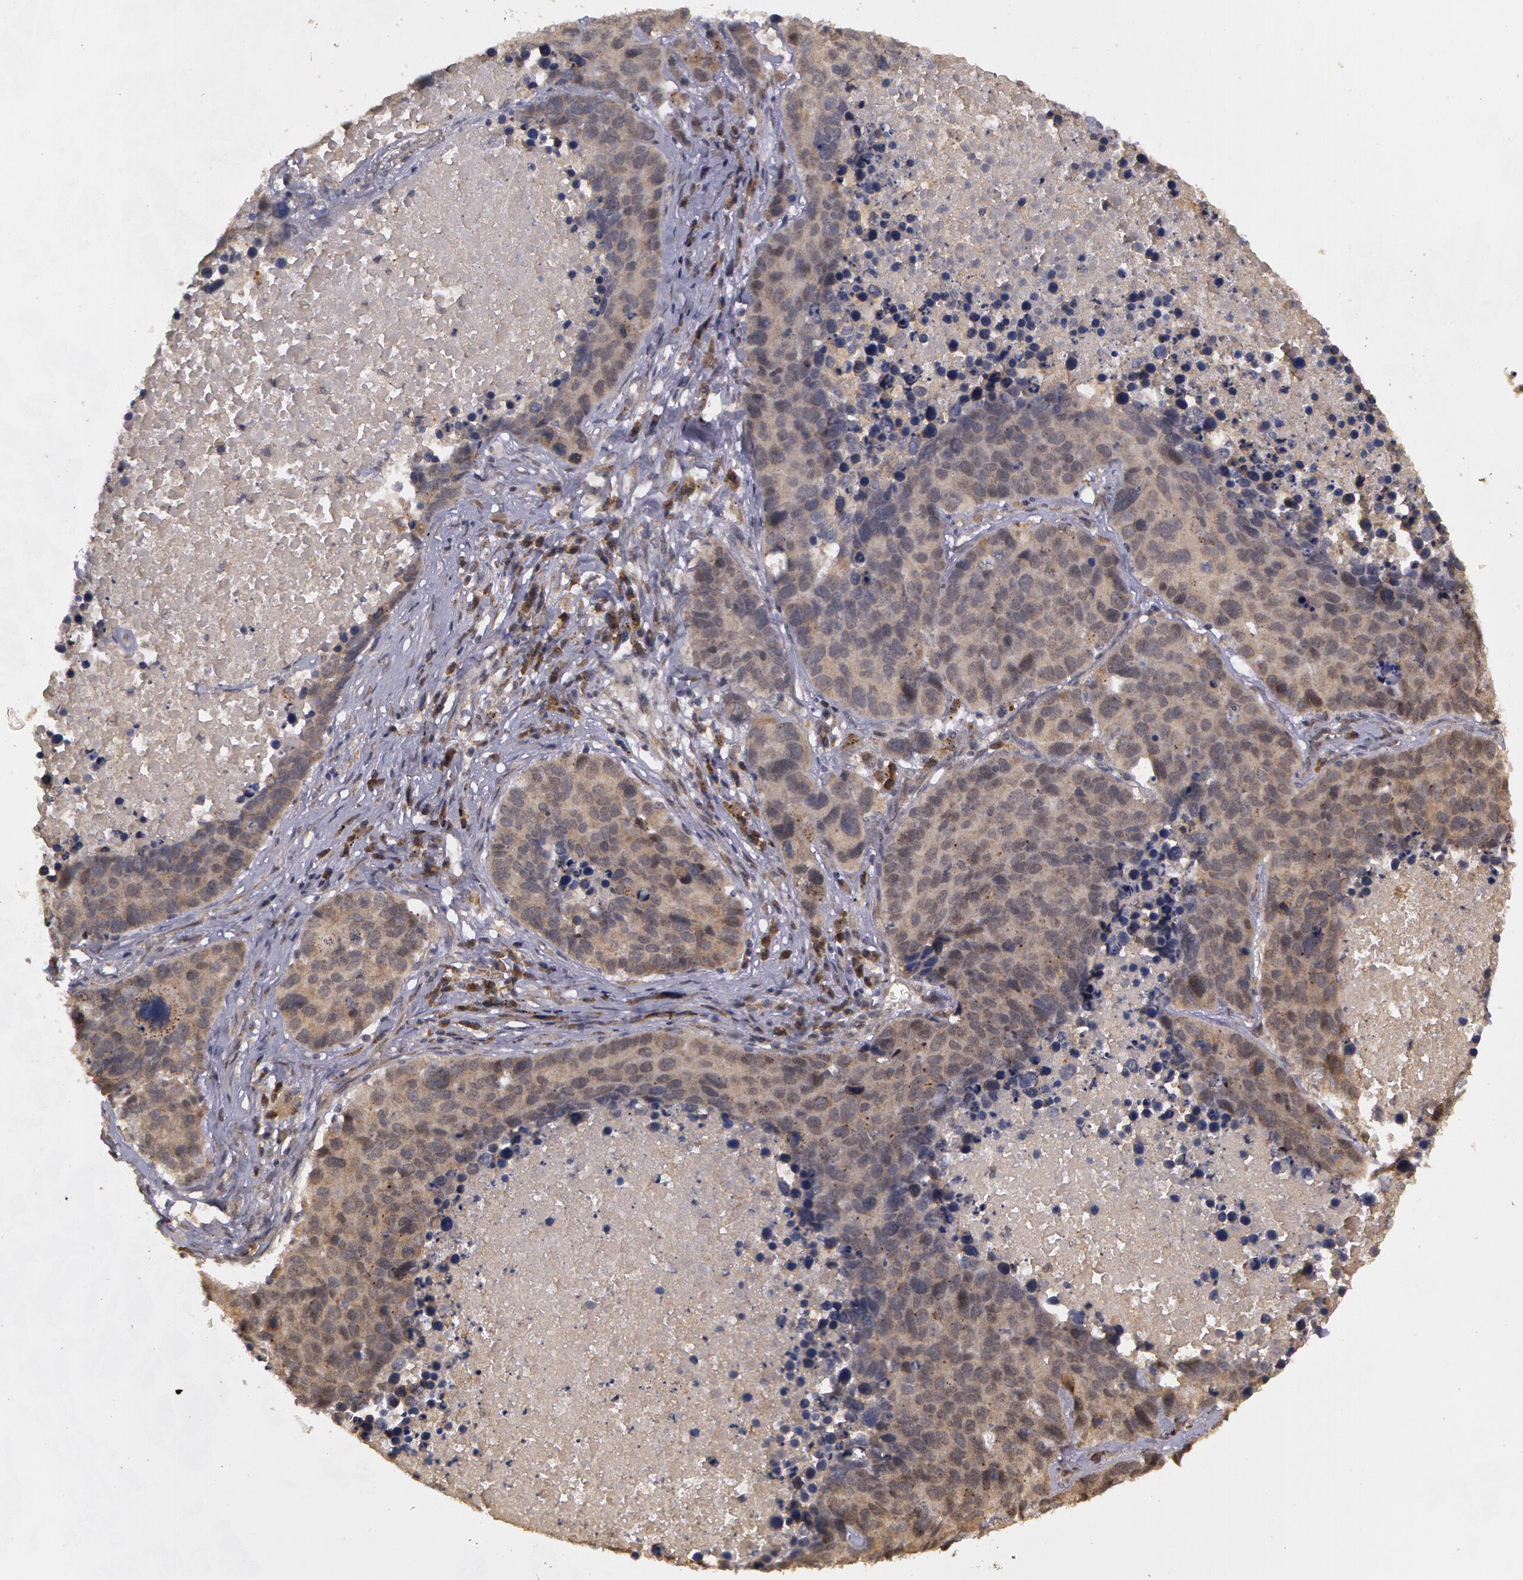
{"staining": {"intensity": "weak", "quantity": ">75%", "location": "cytoplasmic/membranous"}, "tissue": "lung cancer", "cell_type": "Tumor cells", "image_type": "cancer", "snomed": [{"axis": "morphology", "description": "Carcinoid, malignant, NOS"}, {"axis": "topography", "description": "Lung"}], "caption": "The immunohistochemical stain highlights weak cytoplasmic/membranous expression in tumor cells of lung malignant carcinoid tissue.", "gene": "GLIS1", "patient": {"sex": "male", "age": 60}}